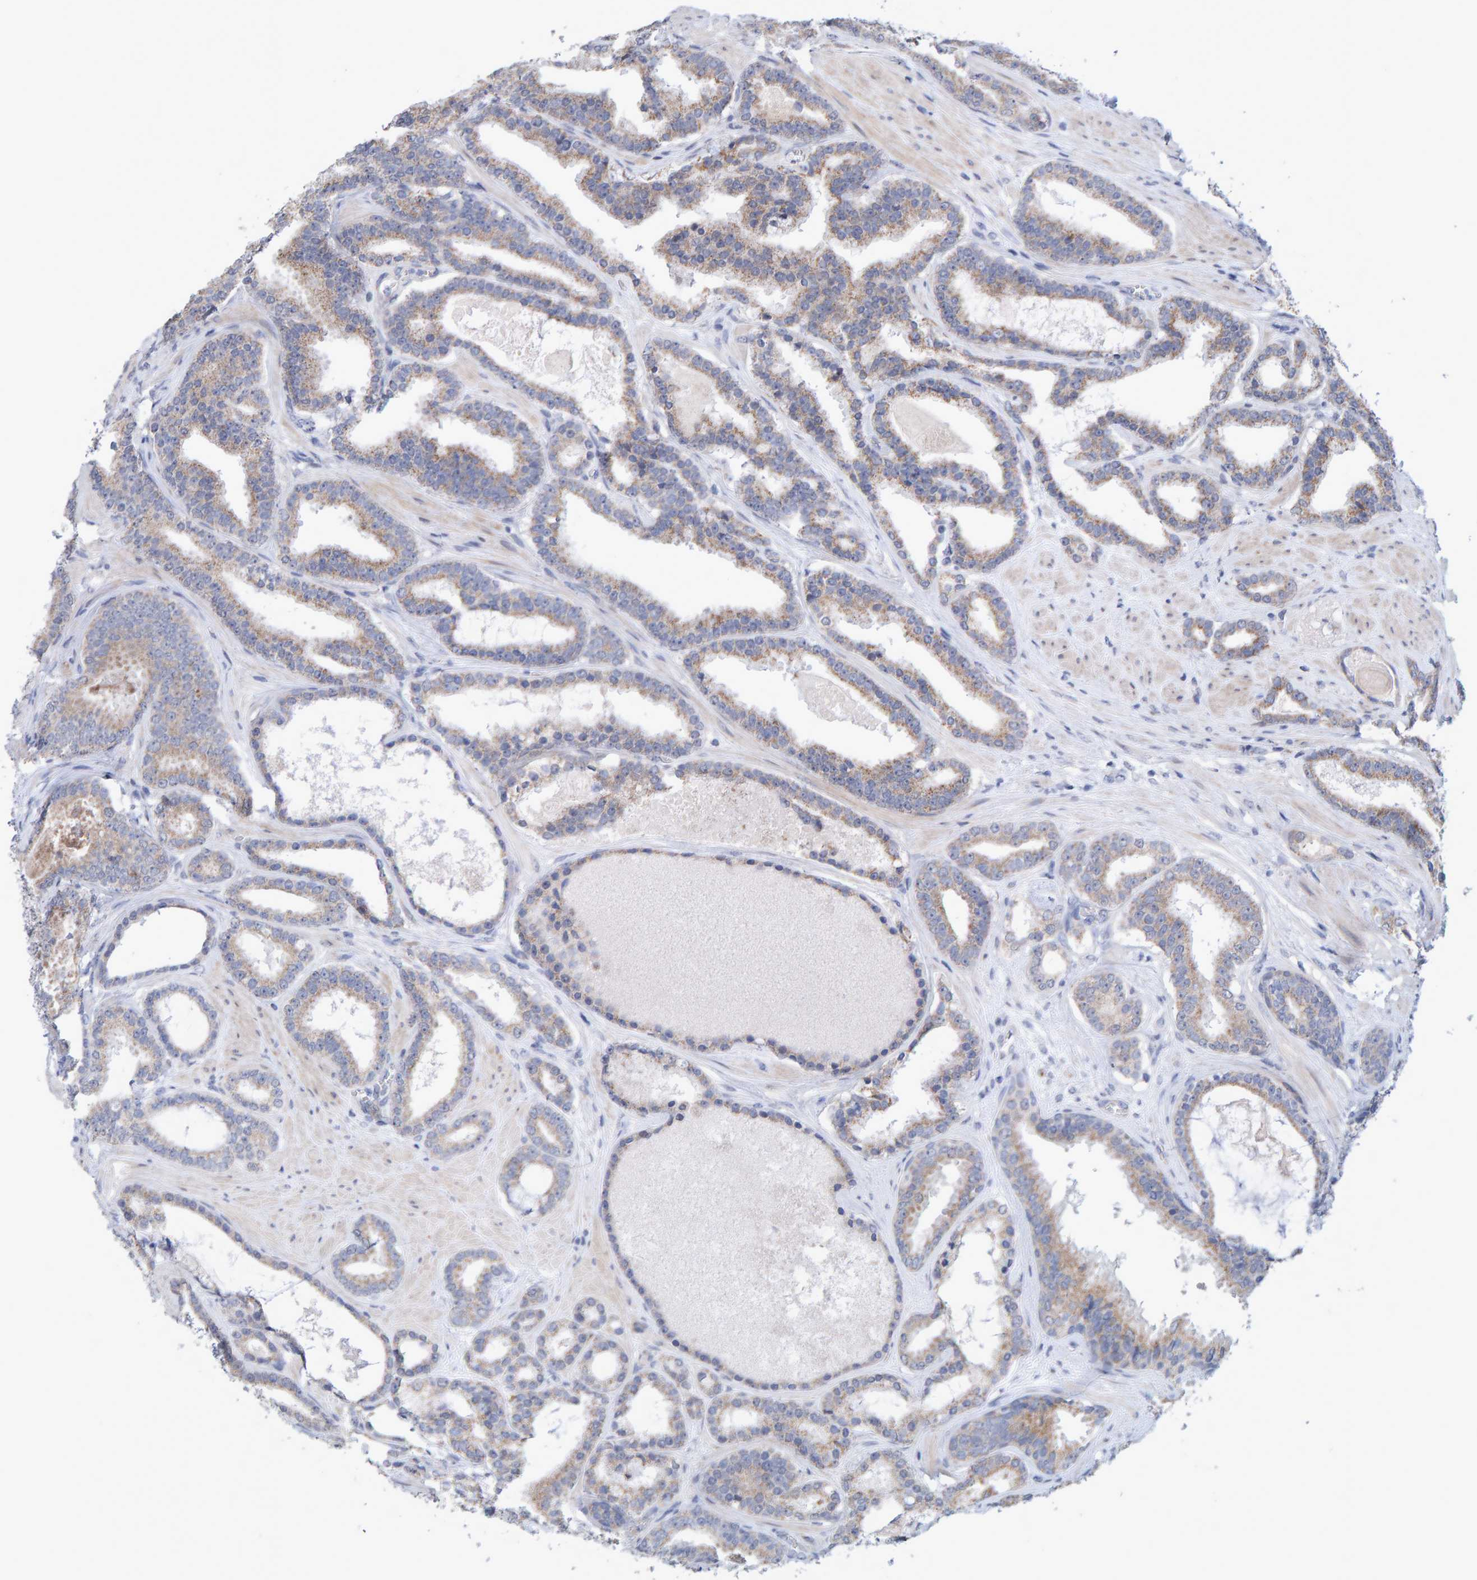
{"staining": {"intensity": "weak", "quantity": ">75%", "location": "cytoplasmic/membranous"}, "tissue": "prostate cancer", "cell_type": "Tumor cells", "image_type": "cancer", "snomed": [{"axis": "morphology", "description": "Adenocarcinoma, High grade"}, {"axis": "topography", "description": "Prostate"}], "caption": "A photomicrograph of human prostate high-grade adenocarcinoma stained for a protein reveals weak cytoplasmic/membranous brown staining in tumor cells.", "gene": "USP43", "patient": {"sex": "male", "age": 60}}